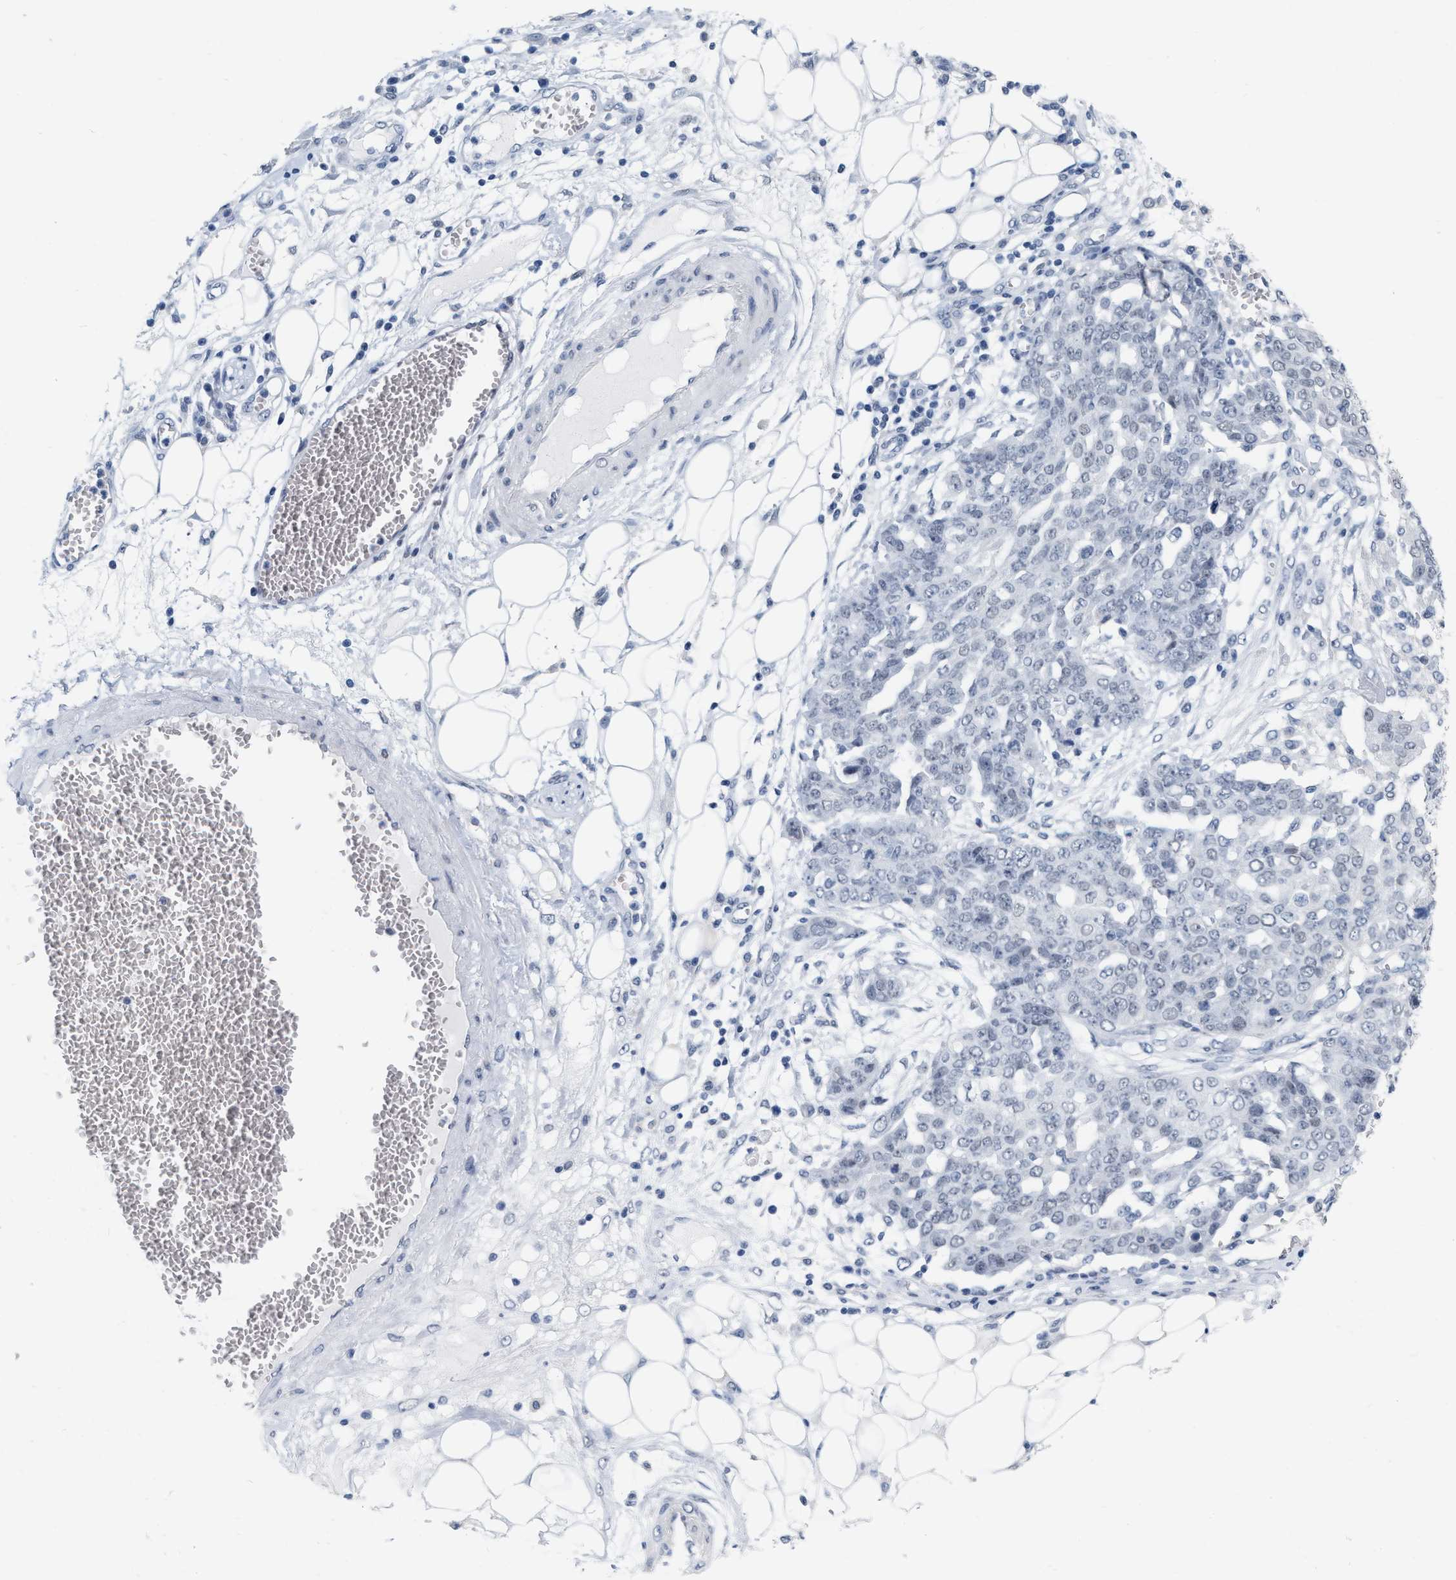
{"staining": {"intensity": "negative", "quantity": "none", "location": "none"}, "tissue": "ovarian cancer", "cell_type": "Tumor cells", "image_type": "cancer", "snomed": [{"axis": "morphology", "description": "Cystadenocarcinoma, serous, NOS"}, {"axis": "topography", "description": "Soft tissue"}, {"axis": "topography", "description": "Ovary"}], "caption": "IHC micrograph of human ovarian serous cystadenocarcinoma stained for a protein (brown), which exhibits no staining in tumor cells.", "gene": "XIRP1", "patient": {"sex": "female", "age": 57}}